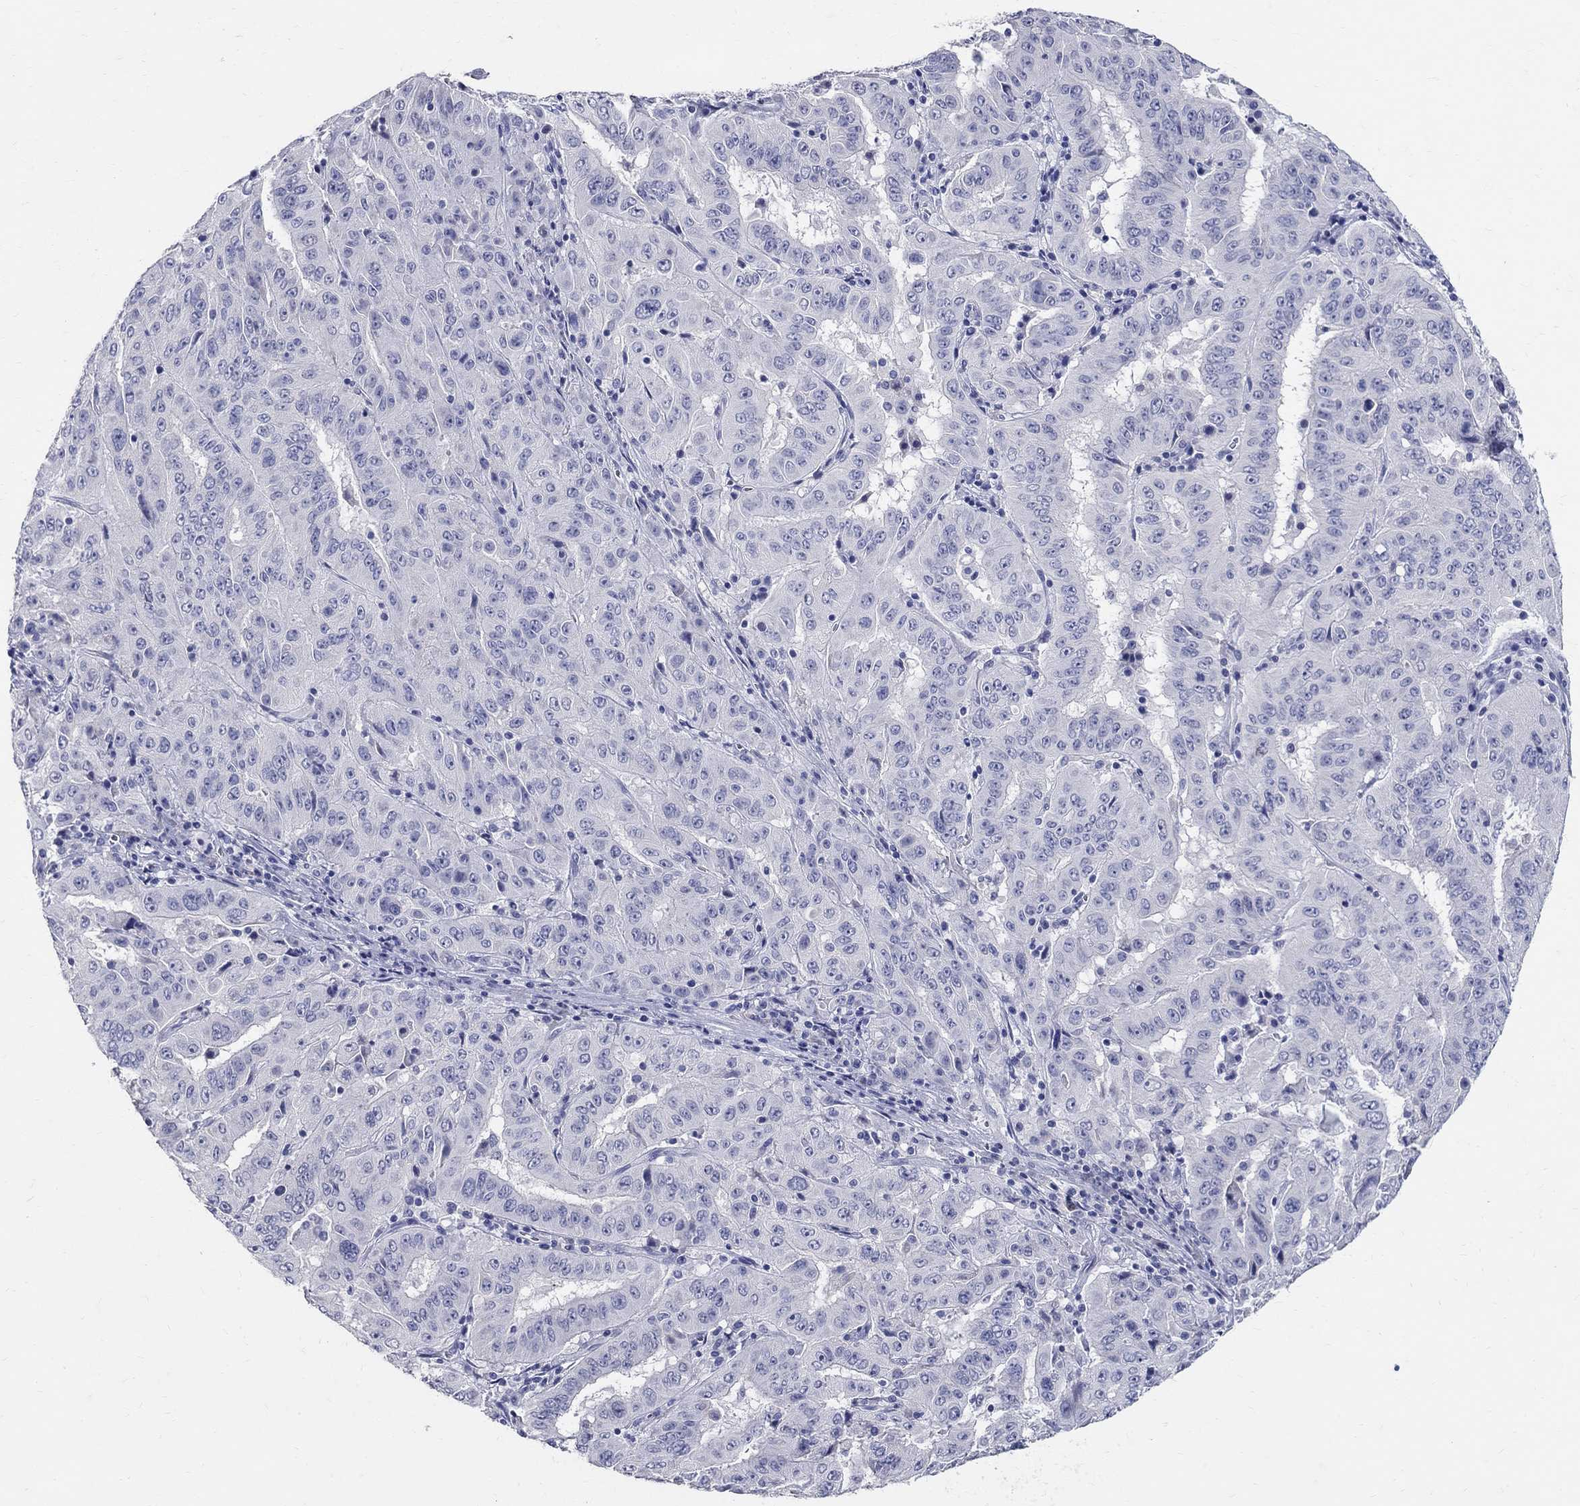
{"staining": {"intensity": "negative", "quantity": "none", "location": "none"}, "tissue": "pancreatic cancer", "cell_type": "Tumor cells", "image_type": "cancer", "snomed": [{"axis": "morphology", "description": "Adenocarcinoma, NOS"}, {"axis": "topography", "description": "Pancreas"}], "caption": "Histopathology image shows no significant protein staining in tumor cells of adenocarcinoma (pancreatic). Nuclei are stained in blue.", "gene": "SOX2", "patient": {"sex": "male", "age": 63}}